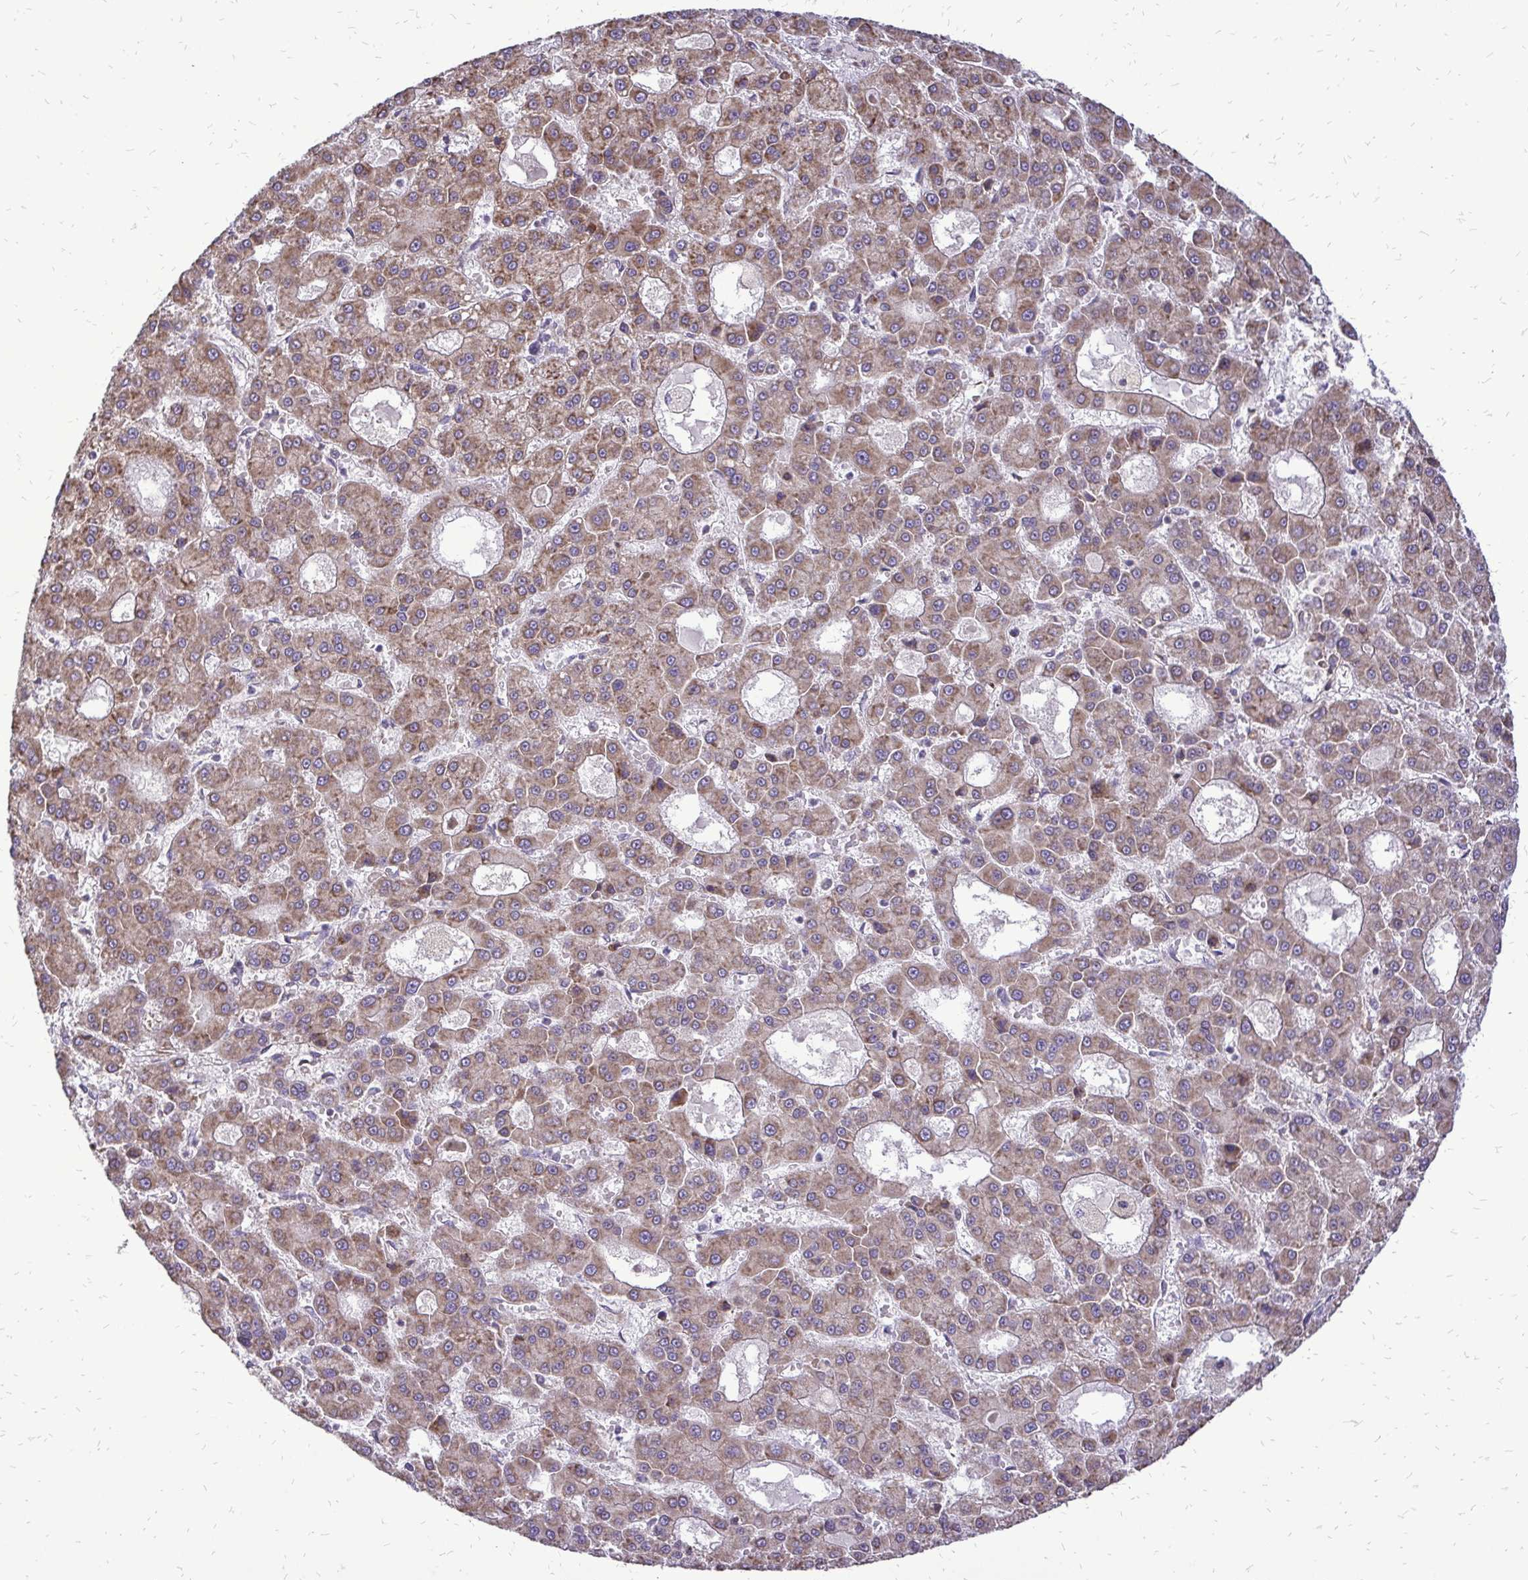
{"staining": {"intensity": "weak", "quantity": ">75%", "location": "cytoplasmic/membranous"}, "tissue": "liver cancer", "cell_type": "Tumor cells", "image_type": "cancer", "snomed": [{"axis": "morphology", "description": "Carcinoma, Hepatocellular, NOS"}, {"axis": "topography", "description": "Liver"}], "caption": "DAB immunohistochemical staining of human liver hepatocellular carcinoma displays weak cytoplasmic/membranous protein staining in about >75% of tumor cells.", "gene": "RPS3", "patient": {"sex": "male", "age": 70}}